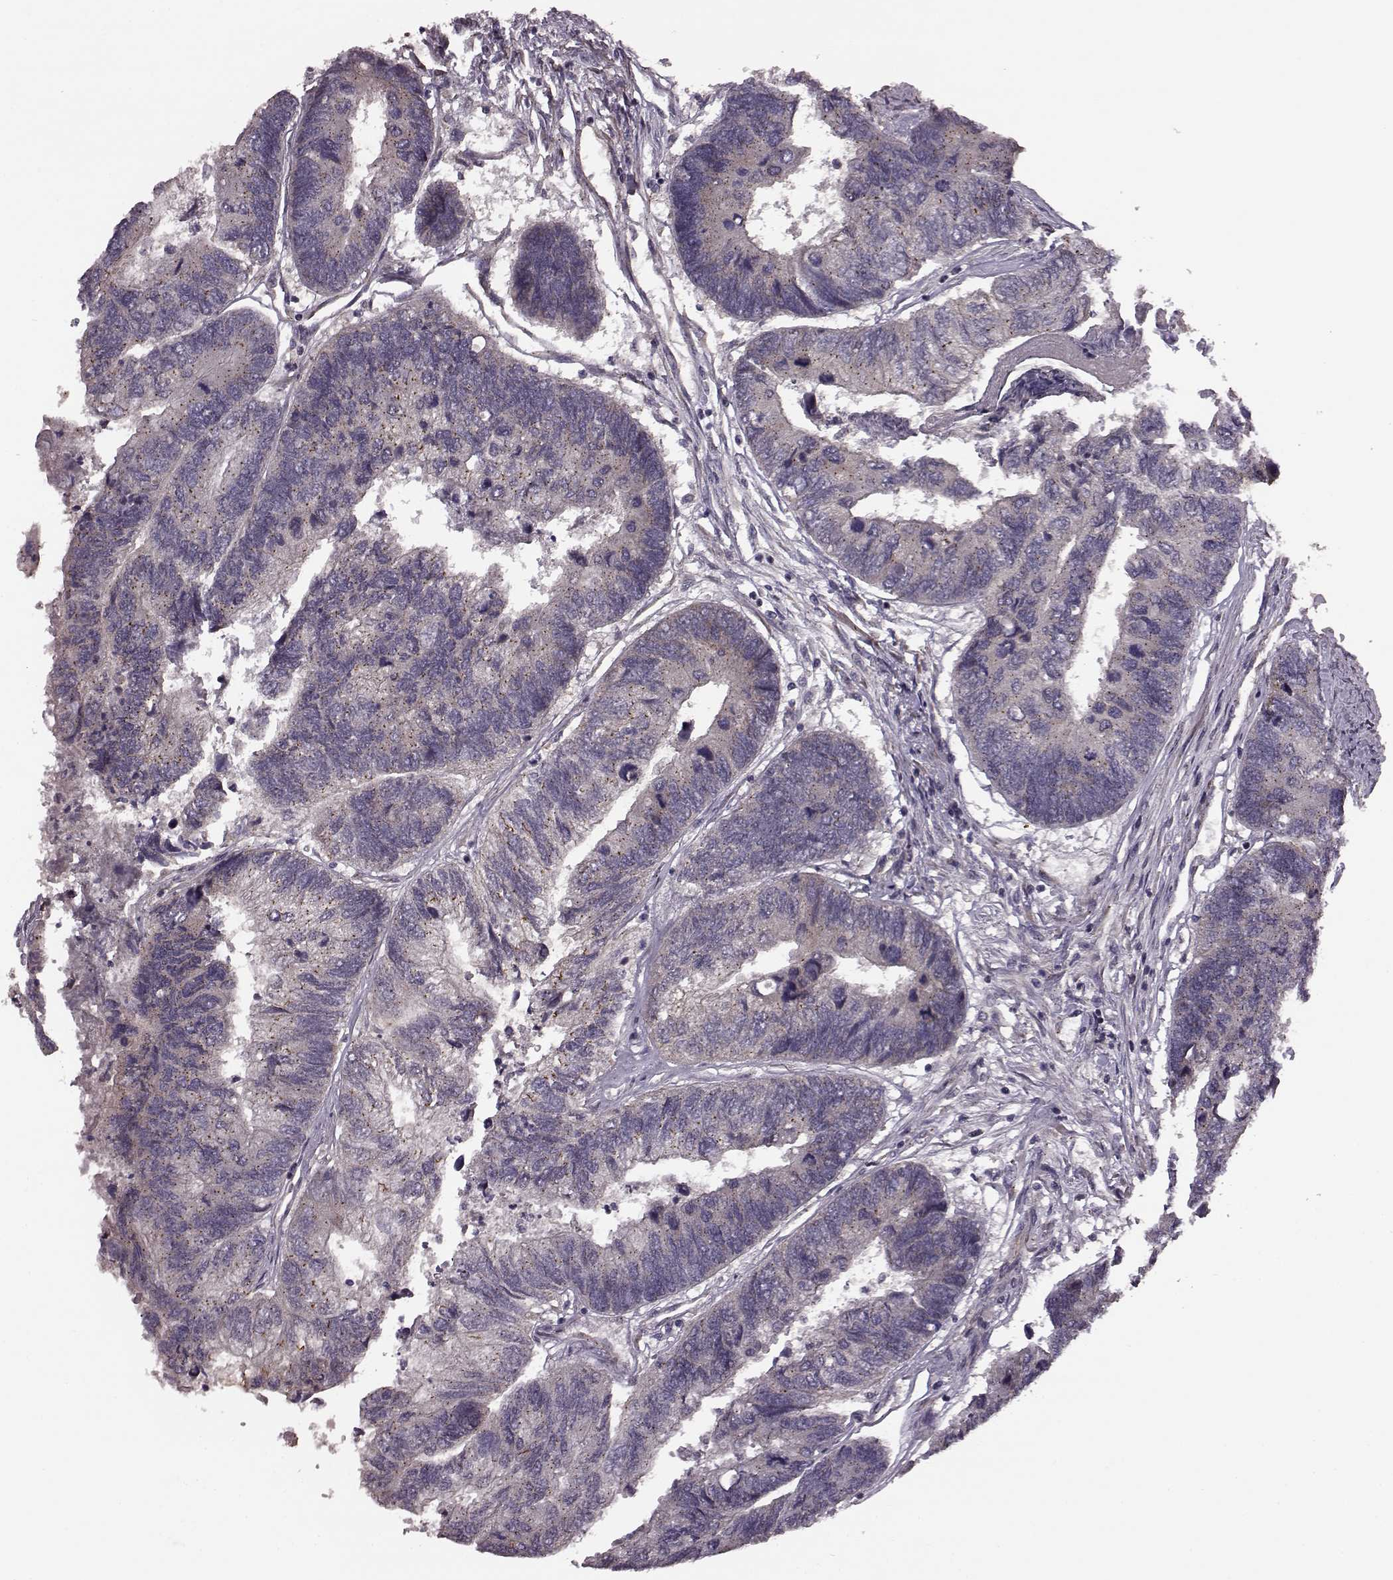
{"staining": {"intensity": "negative", "quantity": "none", "location": "none"}, "tissue": "colorectal cancer", "cell_type": "Tumor cells", "image_type": "cancer", "snomed": [{"axis": "morphology", "description": "Adenocarcinoma, NOS"}, {"axis": "topography", "description": "Colon"}], "caption": "Colorectal cancer was stained to show a protein in brown. There is no significant expression in tumor cells.", "gene": "NTF3", "patient": {"sex": "female", "age": 67}}